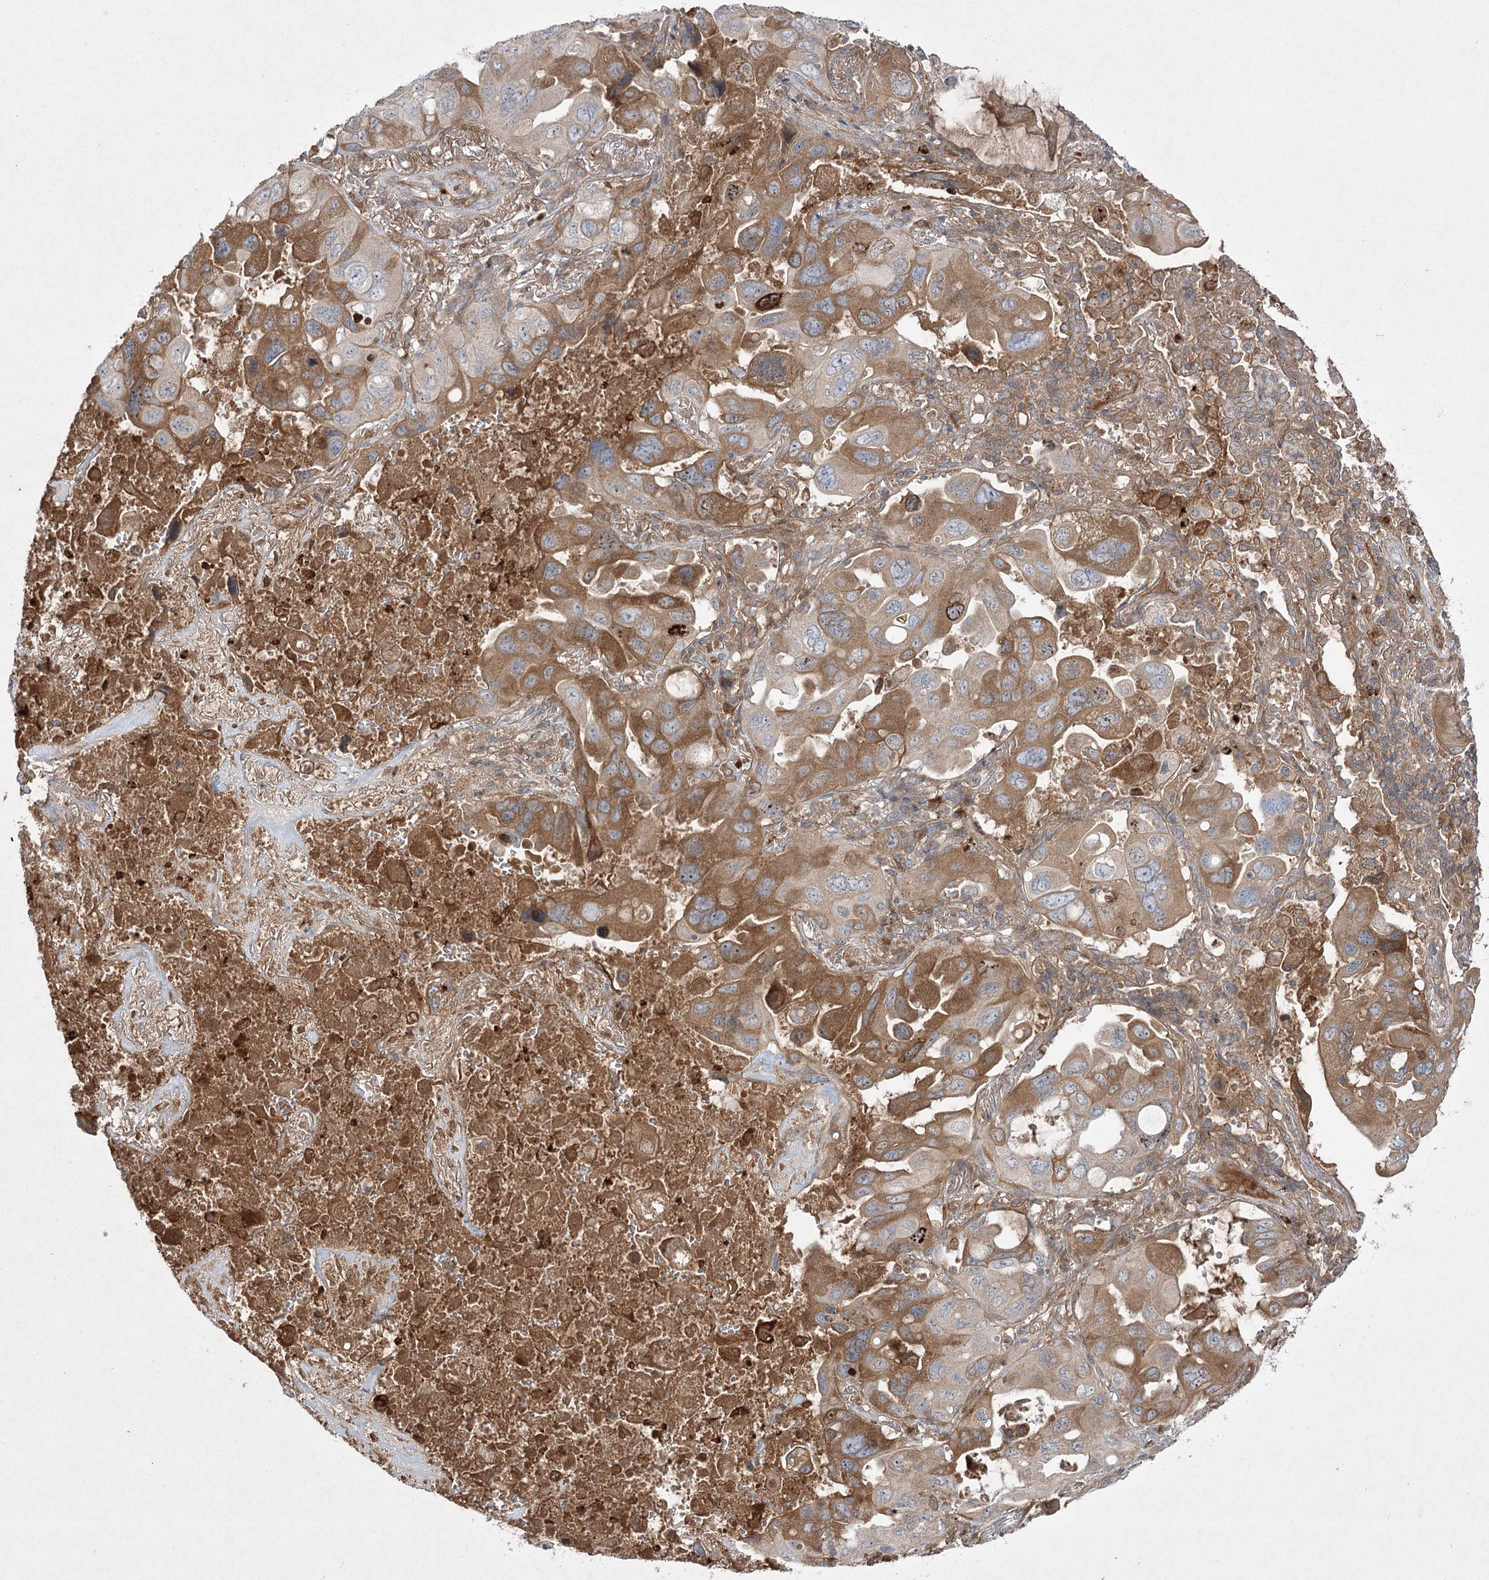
{"staining": {"intensity": "moderate", "quantity": "25%-75%", "location": "cytoplasmic/membranous"}, "tissue": "lung cancer", "cell_type": "Tumor cells", "image_type": "cancer", "snomed": [{"axis": "morphology", "description": "Squamous cell carcinoma, NOS"}, {"axis": "topography", "description": "Lung"}], "caption": "A brown stain shows moderate cytoplasmic/membranous staining of a protein in squamous cell carcinoma (lung) tumor cells.", "gene": "PLEKHA5", "patient": {"sex": "female", "age": 73}}